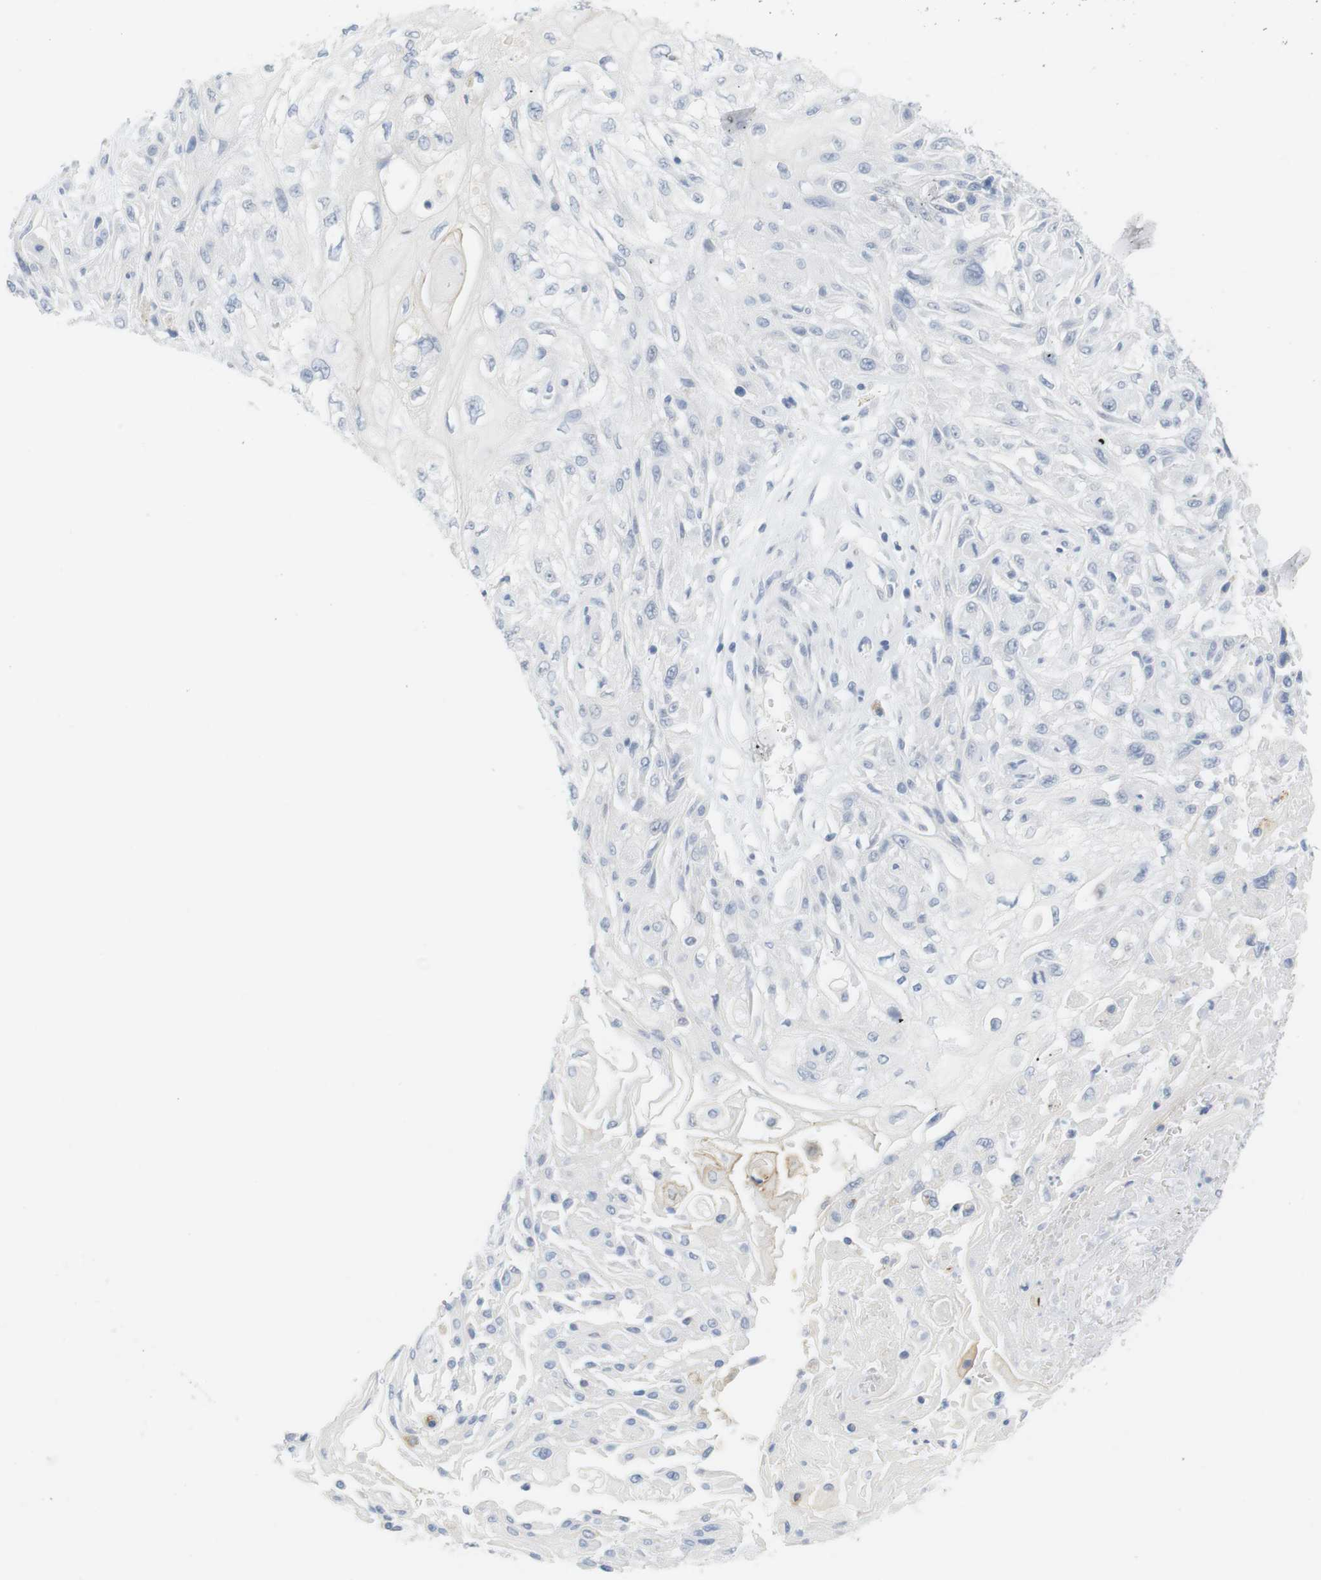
{"staining": {"intensity": "negative", "quantity": "none", "location": "none"}, "tissue": "skin cancer", "cell_type": "Tumor cells", "image_type": "cancer", "snomed": [{"axis": "morphology", "description": "Squamous cell carcinoma, NOS"}, {"axis": "topography", "description": "Skin"}], "caption": "Tumor cells show no significant protein positivity in squamous cell carcinoma (skin).", "gene": "YIPF1", "patient": {"sex": "male", "age": 75}}